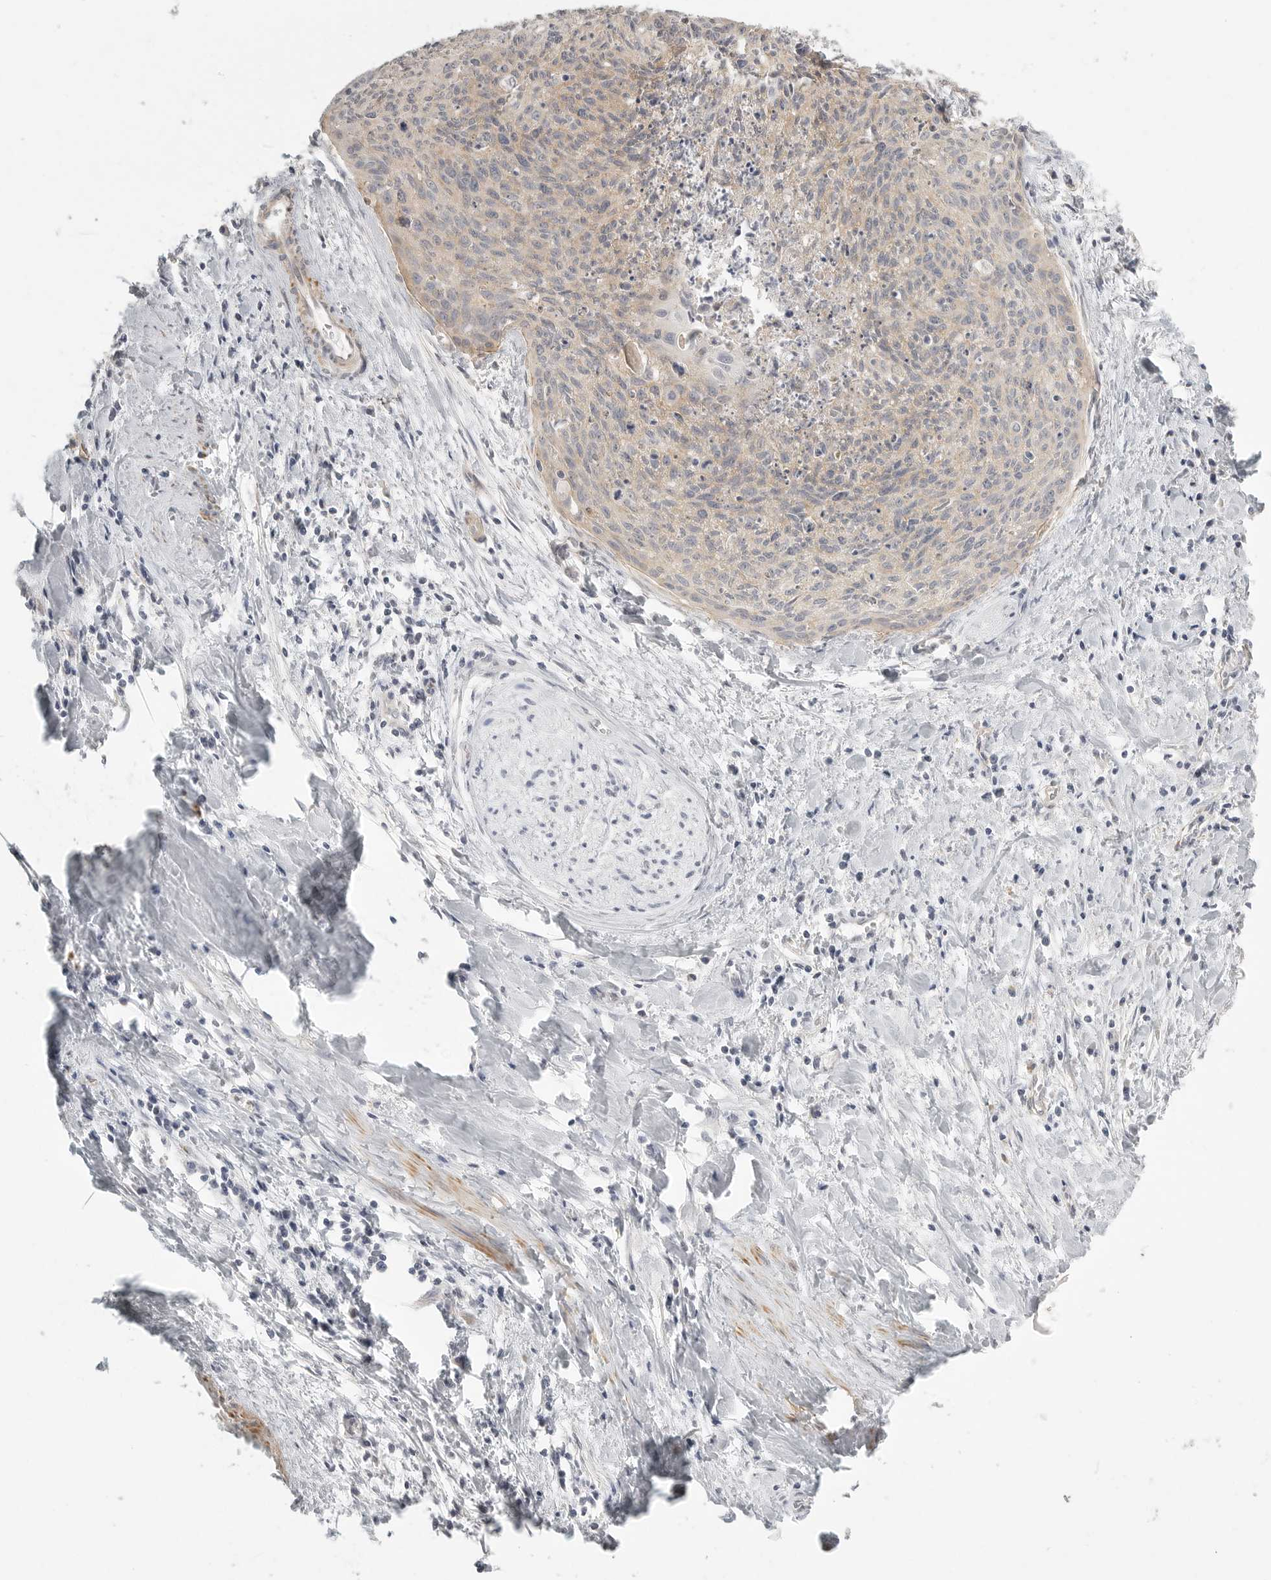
{"staining": {"intensity": "weak", "quantity": "<25%", "location": "cytoplasmic/membranous"}, "tissue": "cervical cancer", "cell_type": "Tumor cells", "image_type": "cancer", "snomed": [{"axis": "morphology", "description": "Squamous cell carcinoma, NOS"}, {"axis": "topography", "description": "Cervix"}], "caption": "Tumor cells show no significant expression in squamous cell carcinoma (cervical).", "gene": "STAB2", "patient": {"sex": "female", "age": 55}}